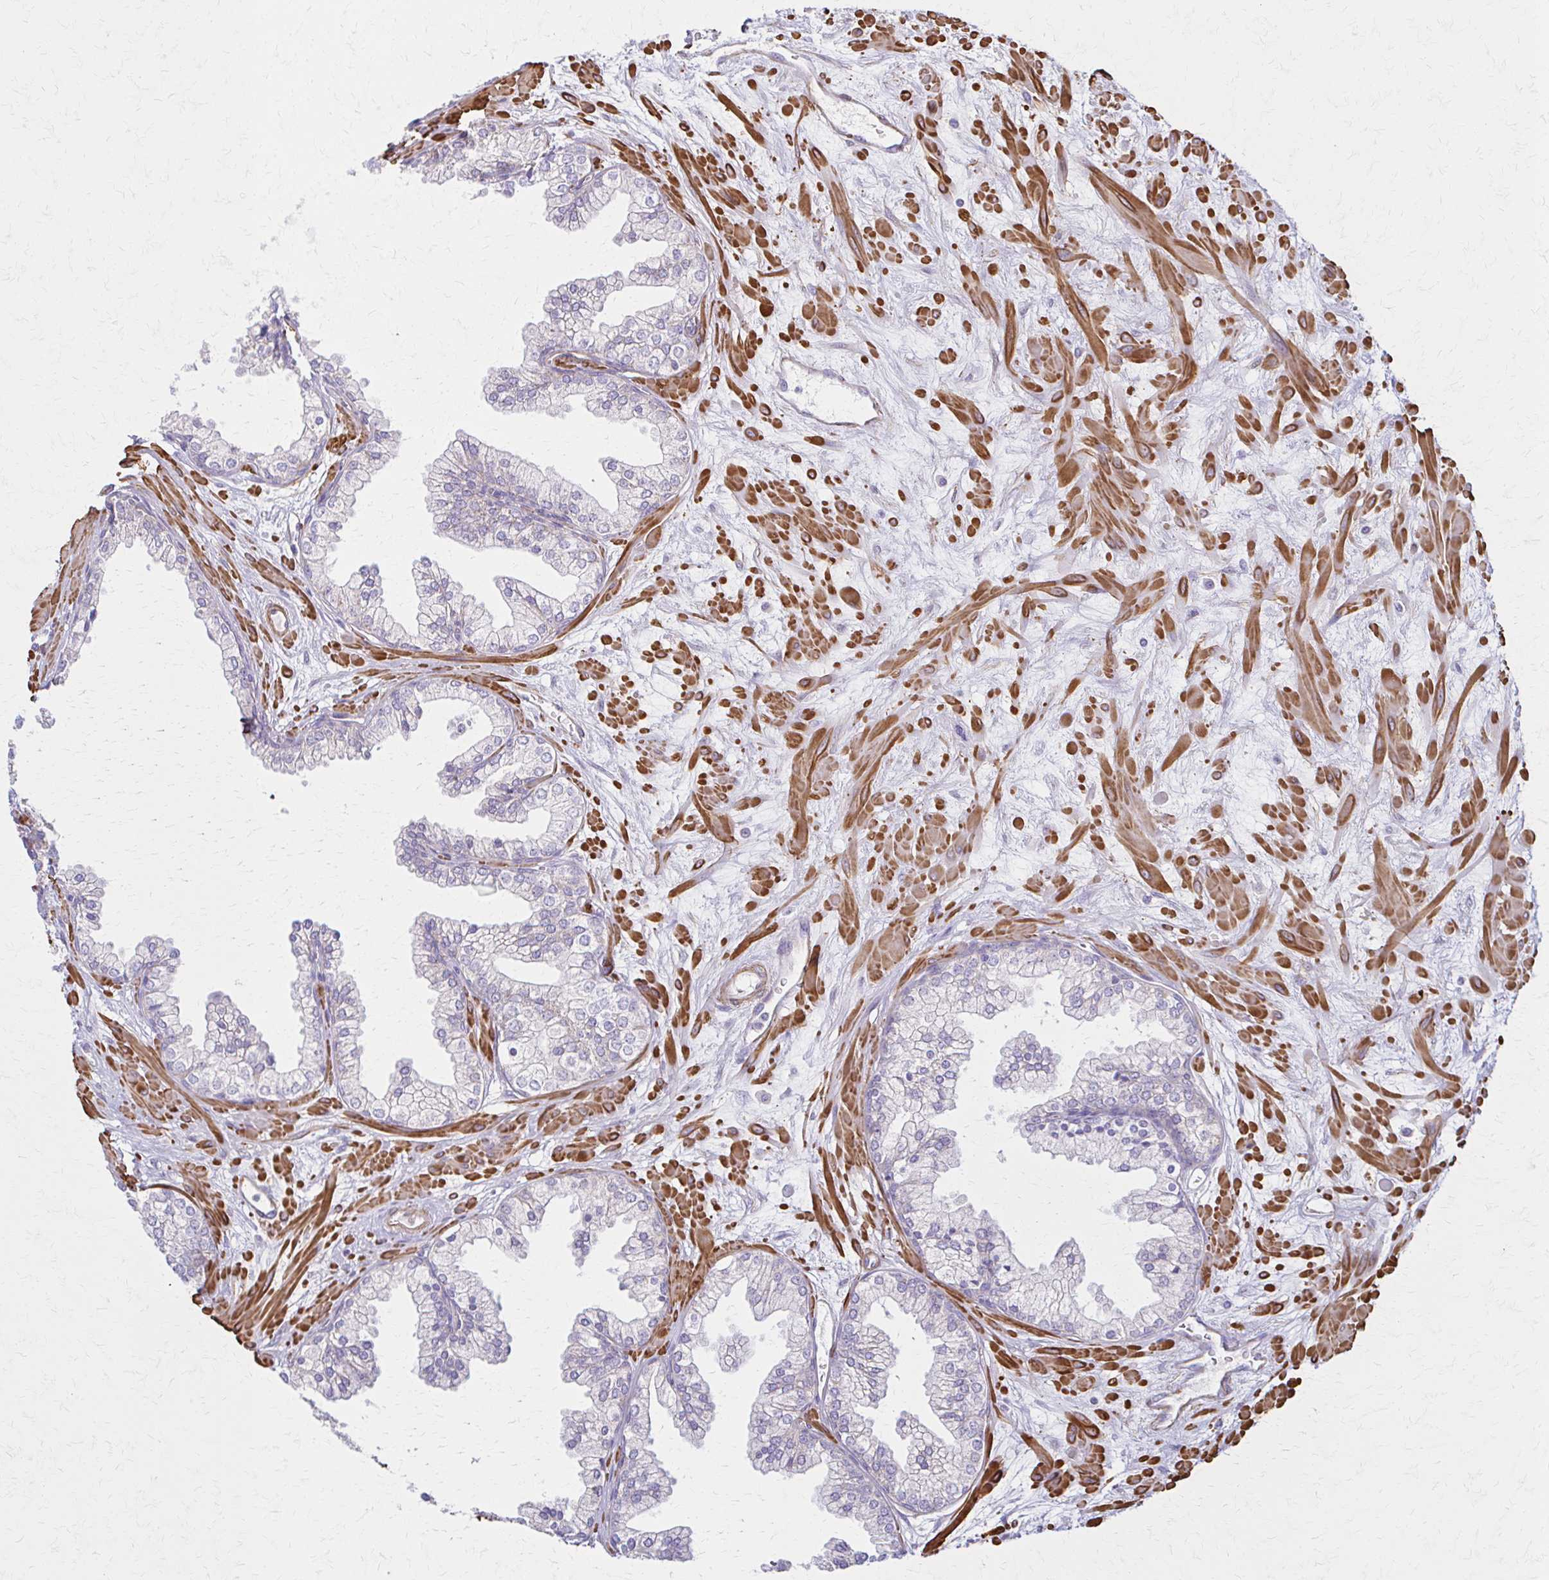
{"staining": {"intensity": "negative", "quantity": "none", "location": "none"}, "tissue": "prostate", "cell_type": "Glandular cells", "image_type": "normal", "snomed": [{"axis": "morphology", "description": "Normal tissue, NOS"}, {"axis": "topography", "description": "Prostate"}, {"axis": "topography", "description": "Peripheral nerve tissue"}], "caption": "The micrograph demonstrates no significant positivity in glandular cells of prostate. (Immunohistochemistry, brightfield microscopy, high magnification).", "gene": "TIMMDC1", "patient": {"sex": "male", "age": 61}}